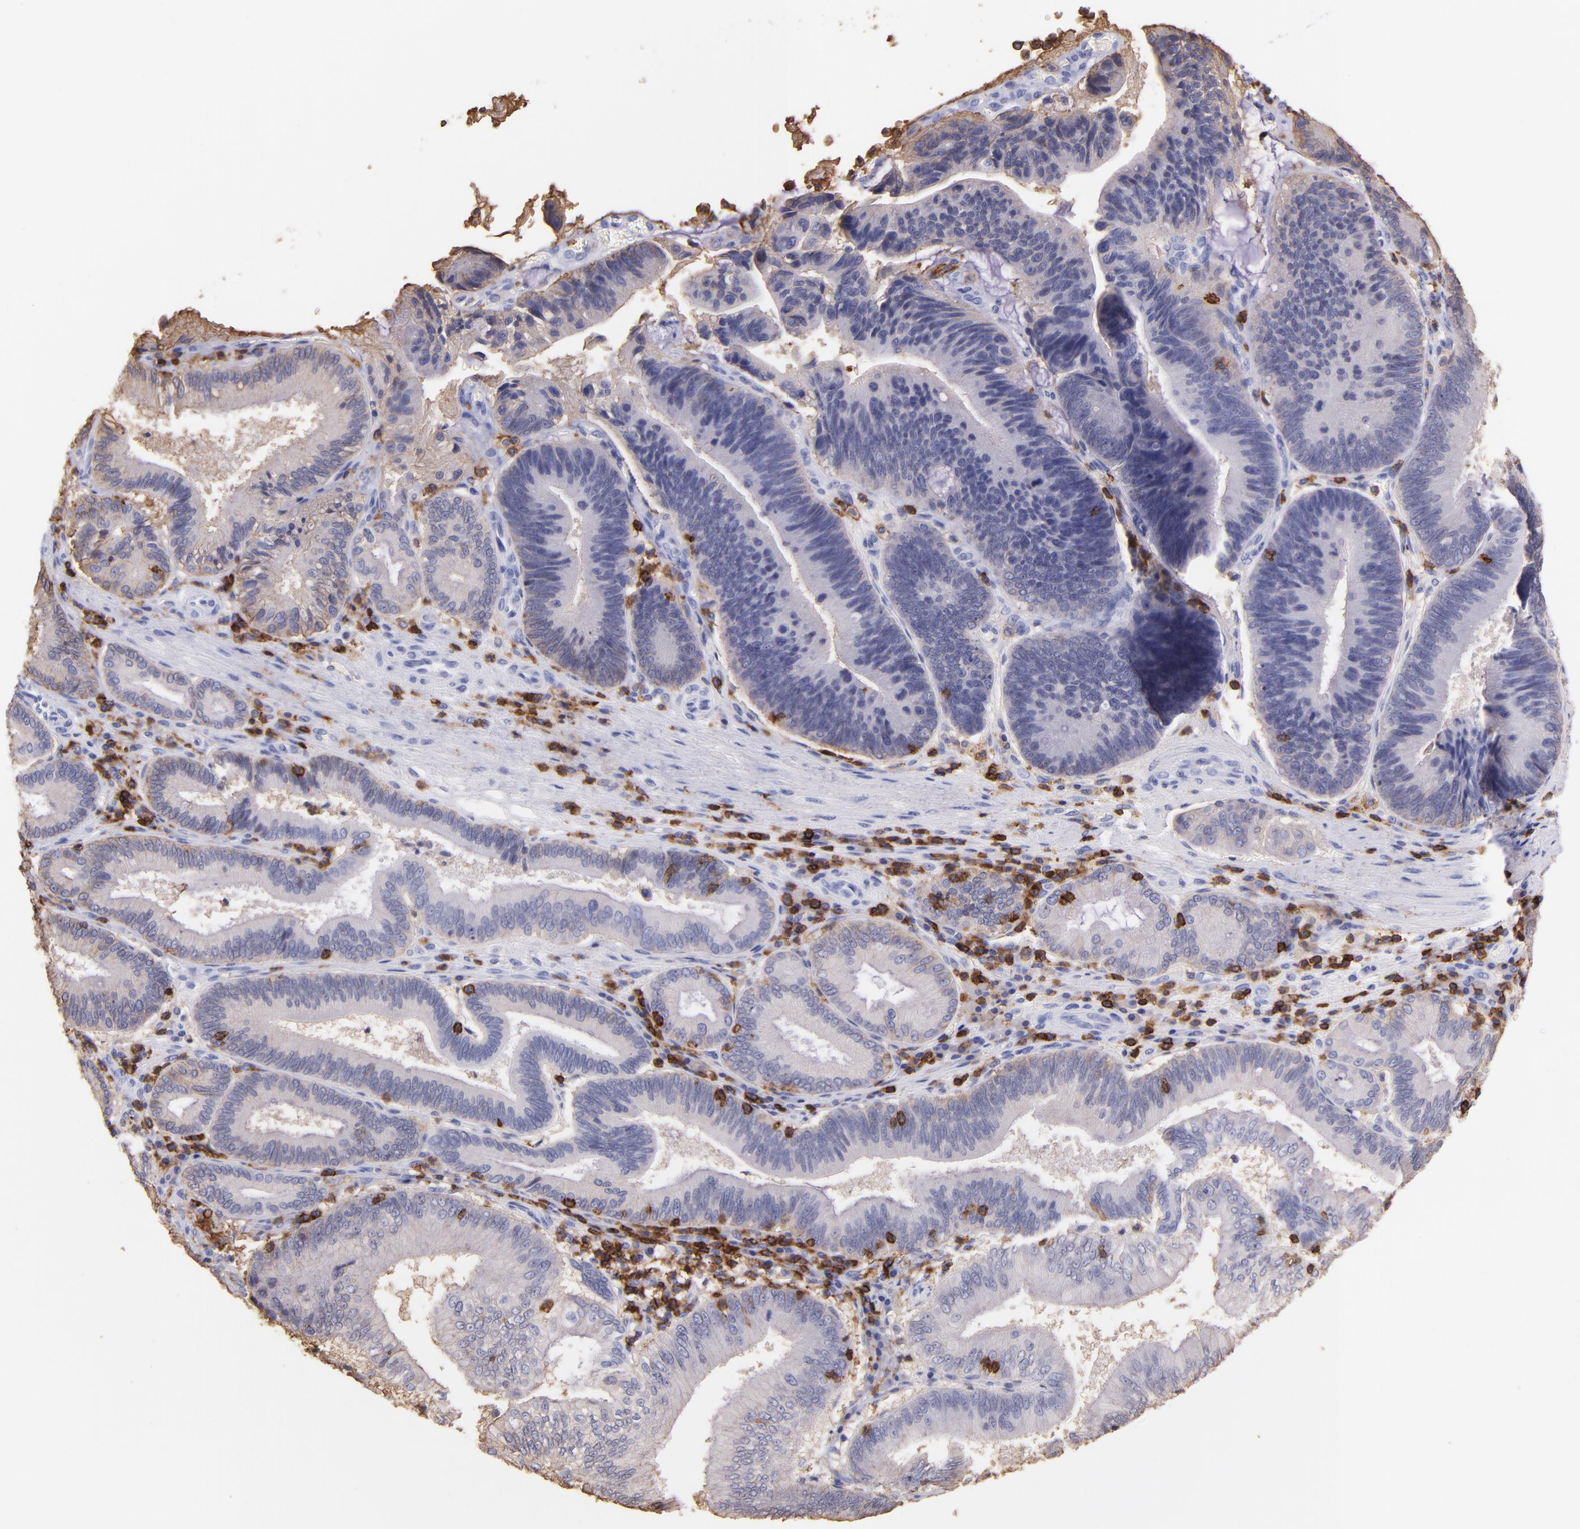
{"staining": {"intensity": "negative", "quantity": "none", "location": "none"}, "tissue": "pancreatic cancer", "cell_type": "Tumor cells", "image_type": "cancer", "snomed": [{"axis": "morphology", "description": "Adenocarcinoma, NOS"}, {"axis": "topography", "description": "Pancreas"}], "caption": "High power microscopy histopathology image of an IHC histopathology image of pancreatic cancer, revealing no significant positivity in tumor cells.", "gene": "SPN", "patient": {"sex": "male", "age": 82}}